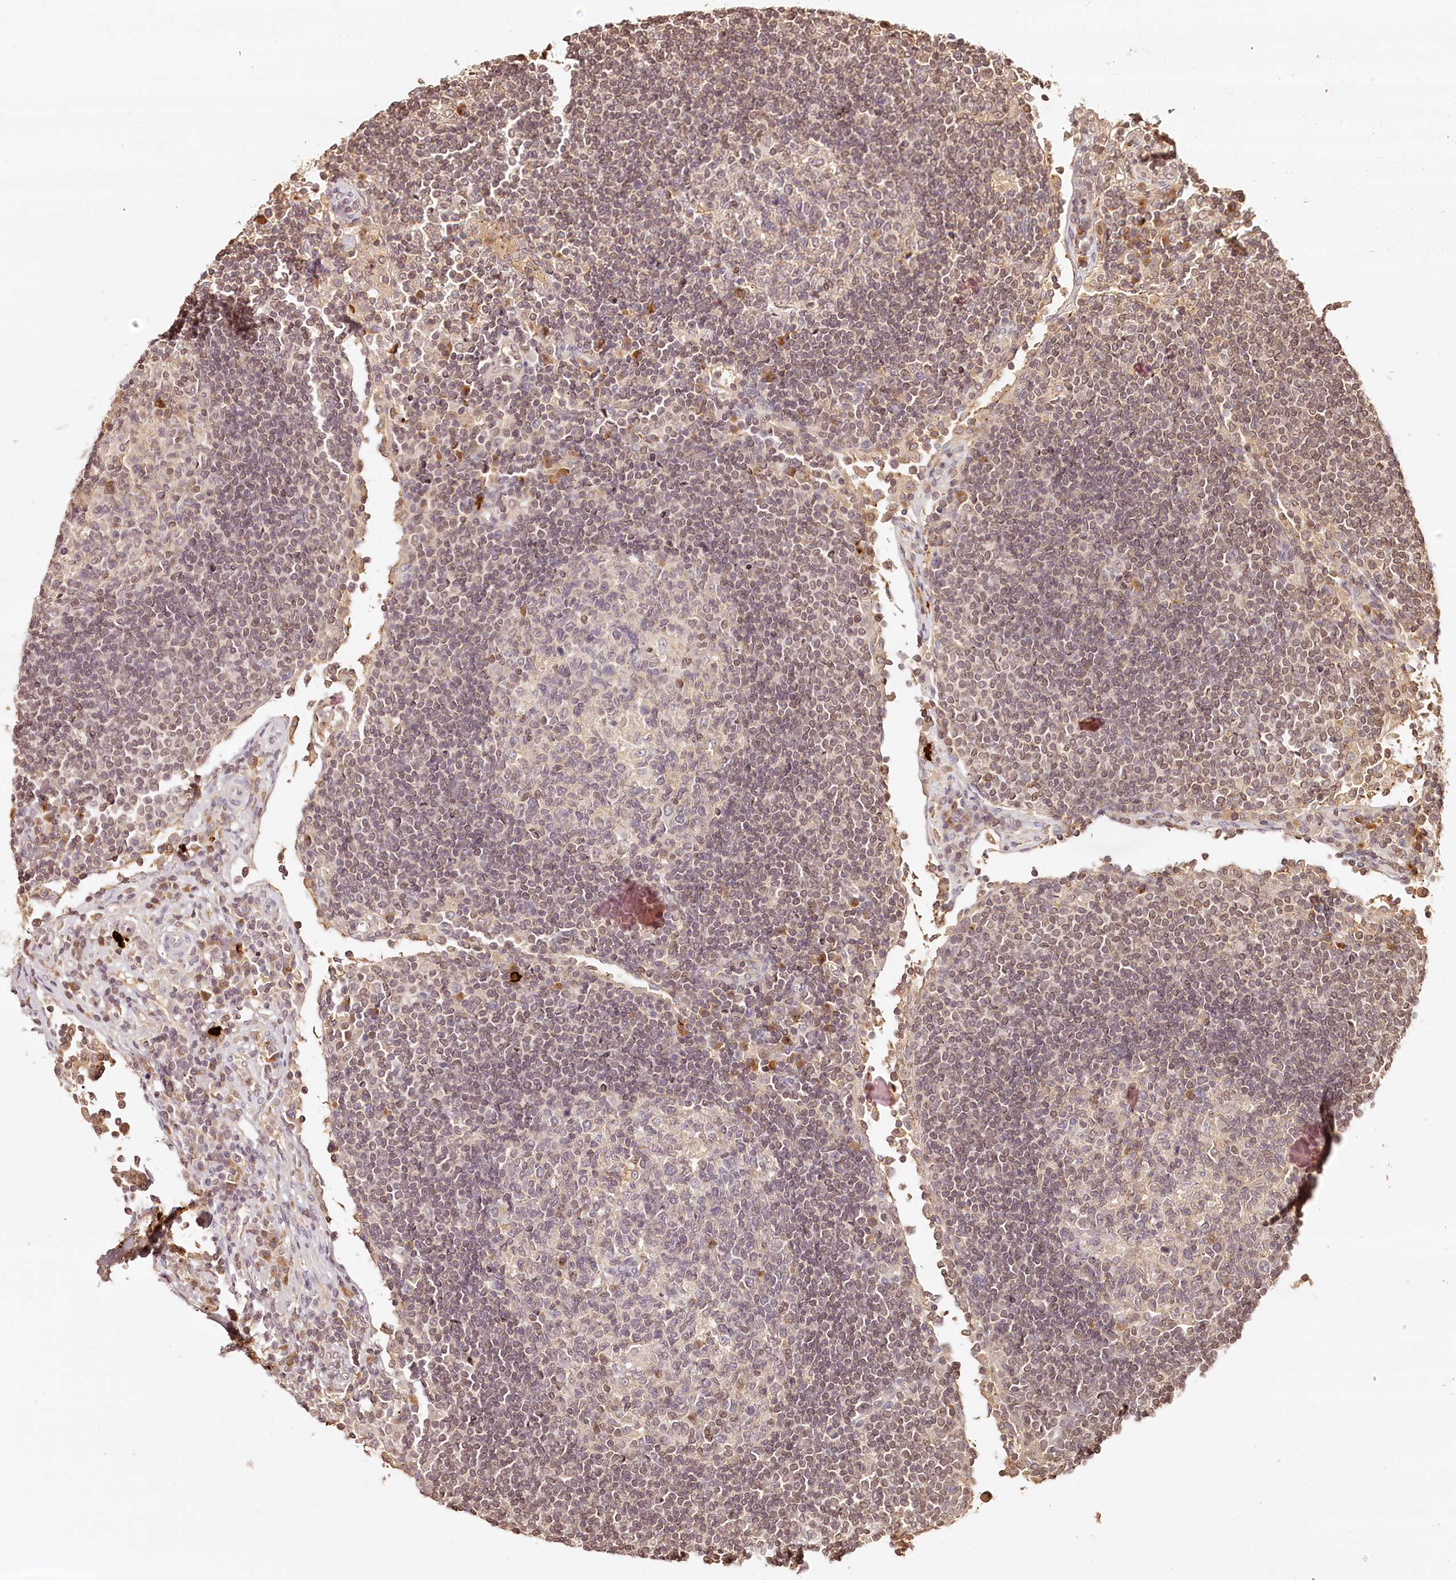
{"staining": {"intensity": "weak", "quantity": "<25%", "location": "cytoplasmic/membranous"}, "tissue": "lymph node", "cell_type": "Germinal center cells", "image_type": "normal", "snomed": [{"axis": "morphology", "description": "Normal tissue, NOS"}, {"axis": "topography", "description": "Lymph node"}], "caption": "Protein analysis of benign lymph node demonstrates no significant staining in germinal center cells. (DAB (3,3'-diaminobenzidine) immunohistochemistry (IHC) visualized using brightfield microscopy, high magnification).", "gene": "SYNGR1", "patient": {"sex": "female", "age": 53}}